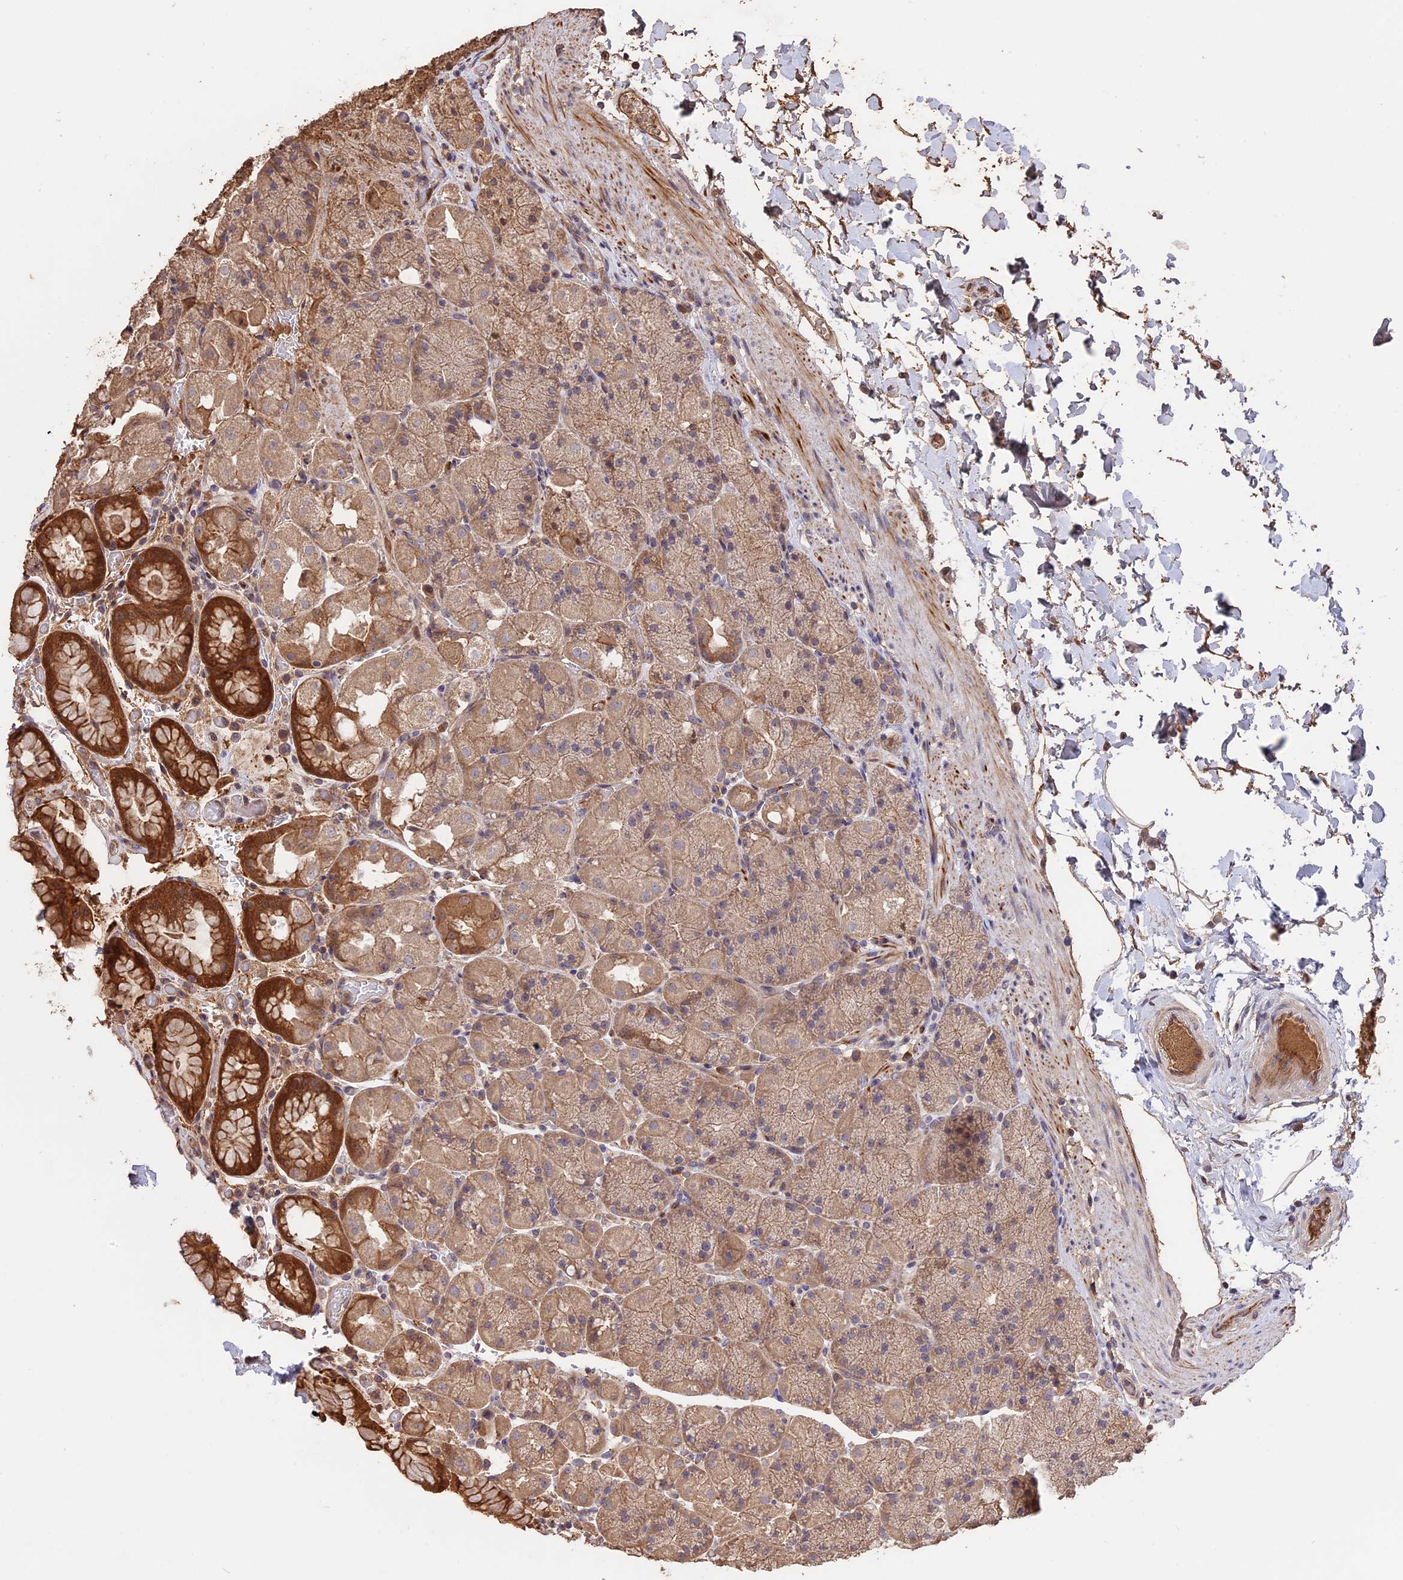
{"staining": {"intensity": "strong", "quantity": "25%-75%", "location": "cytoplasmic/membranous"}, "tissue": "stomach", "cell_type": "Glandular cells", "image_type": "normal", "snomed": [{"axis": "morphology", "description": "Normal tissue, NOS"}, {"axis": "topography", "description": "Stomach, upper"}, {"axis": "topography", "description": "Stomach, lower"}], "caption": "Immunohistochemistry (DAB) staining of benign human stomach reveals strong cytoplasmic/membranous protein staining in about 25%-75% of glandular cells.", "gene": "RASAL1", "patient": {"sex": "male", "age": 67}}